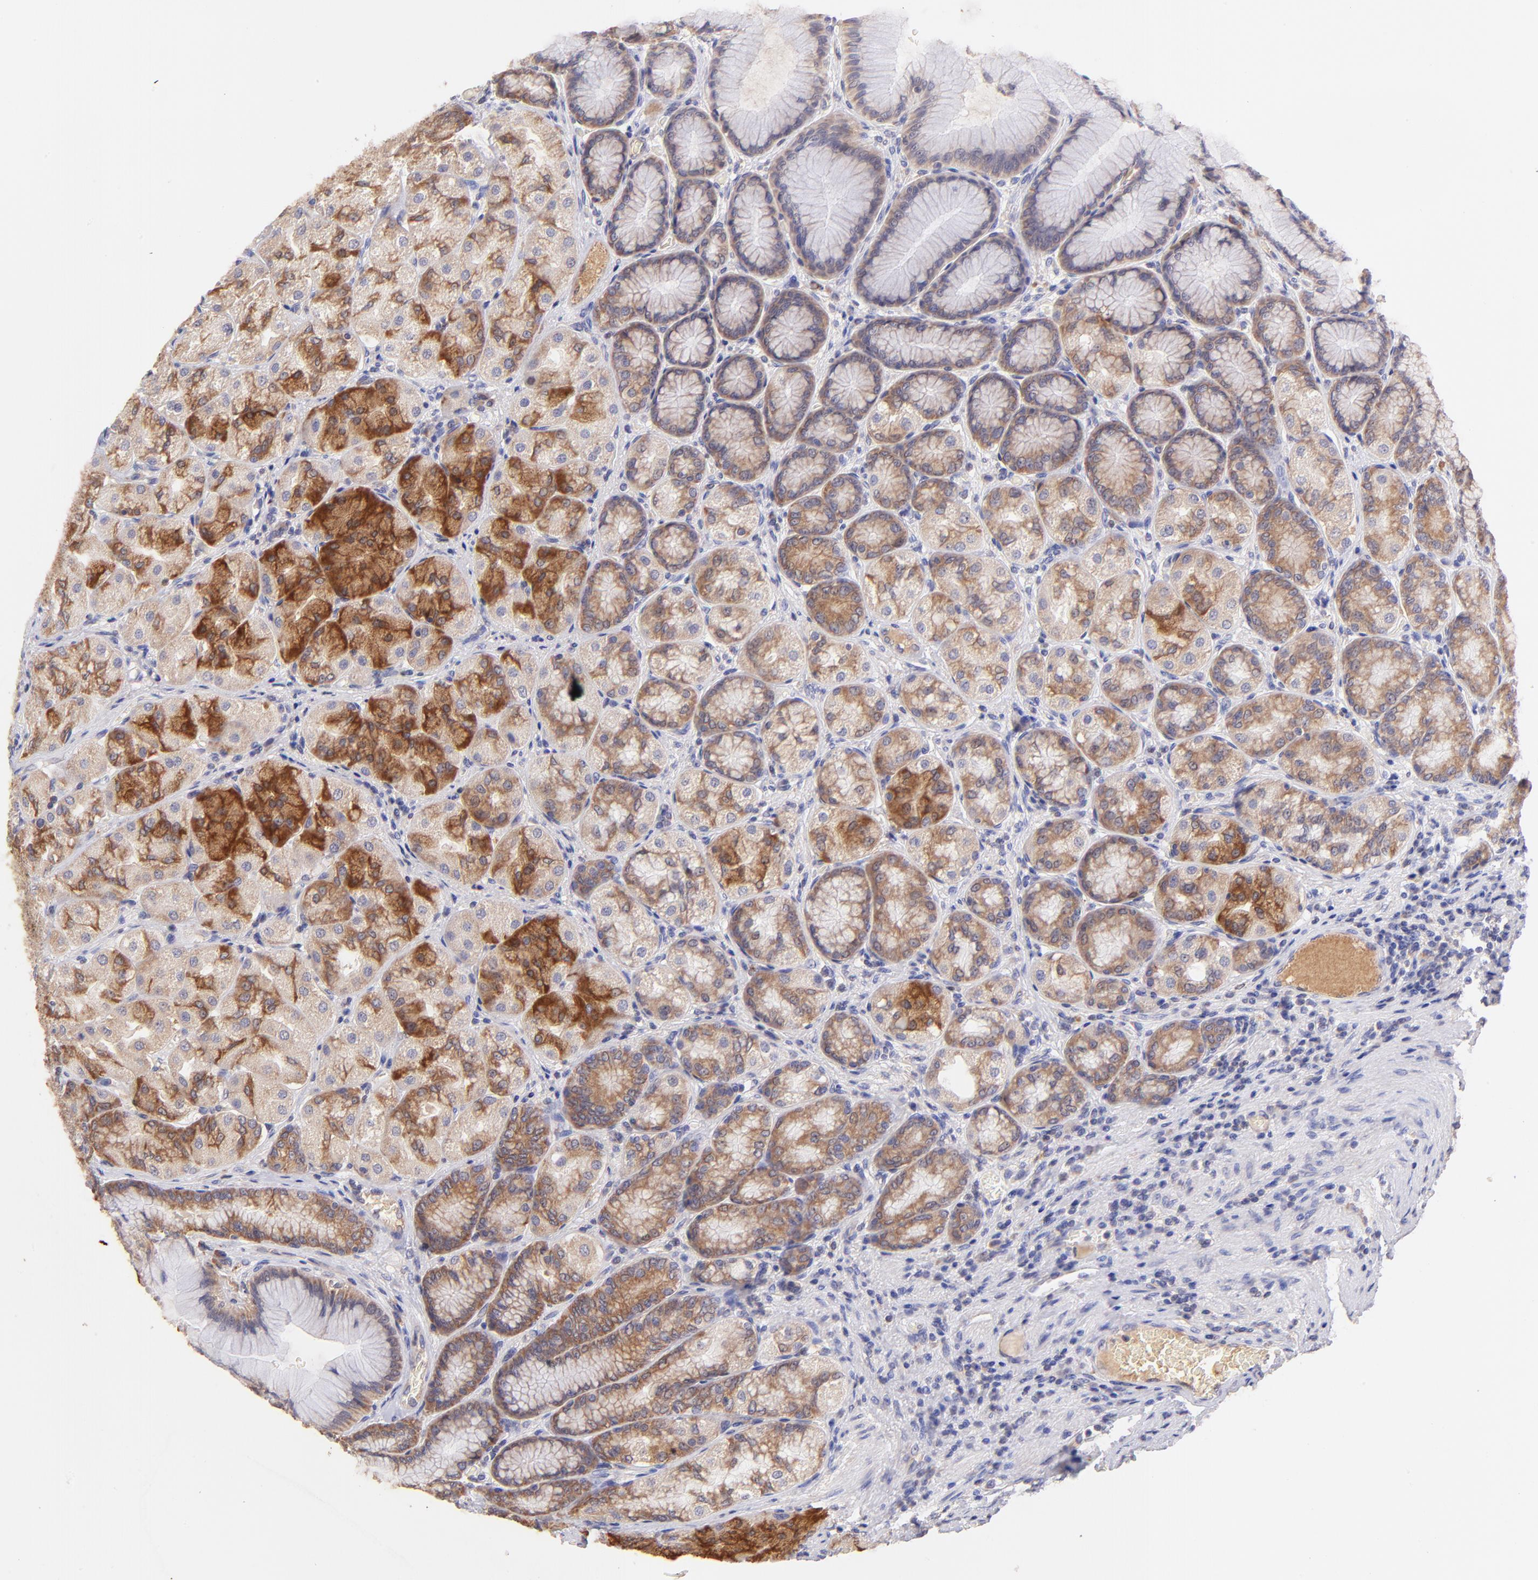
{"staining": {"intensity": "moderate", "quantity": ">75%", "location": "cytoplasmic/membranous"}, "tissue": "stomach", "cell_type": "Glandular cells", "image_type": "normal", "snomed": [{"axis": "morphology", "description": "Normal tissue, NOS"}, {"axis": "morphology", "description": "Adenocarcinoma, NOS"}, {"axis": "topography", "description": "Stomach"}, {"axis": "topography", "description": "Stomach, lower"}], "caption": "Stomach stained with a brown dye shows moderate cytoplasmic/membranous positive staining in approximately >75% of glandular cells.", "gene": "RPL11", "patient": {"sex": "female", "age": 65}}